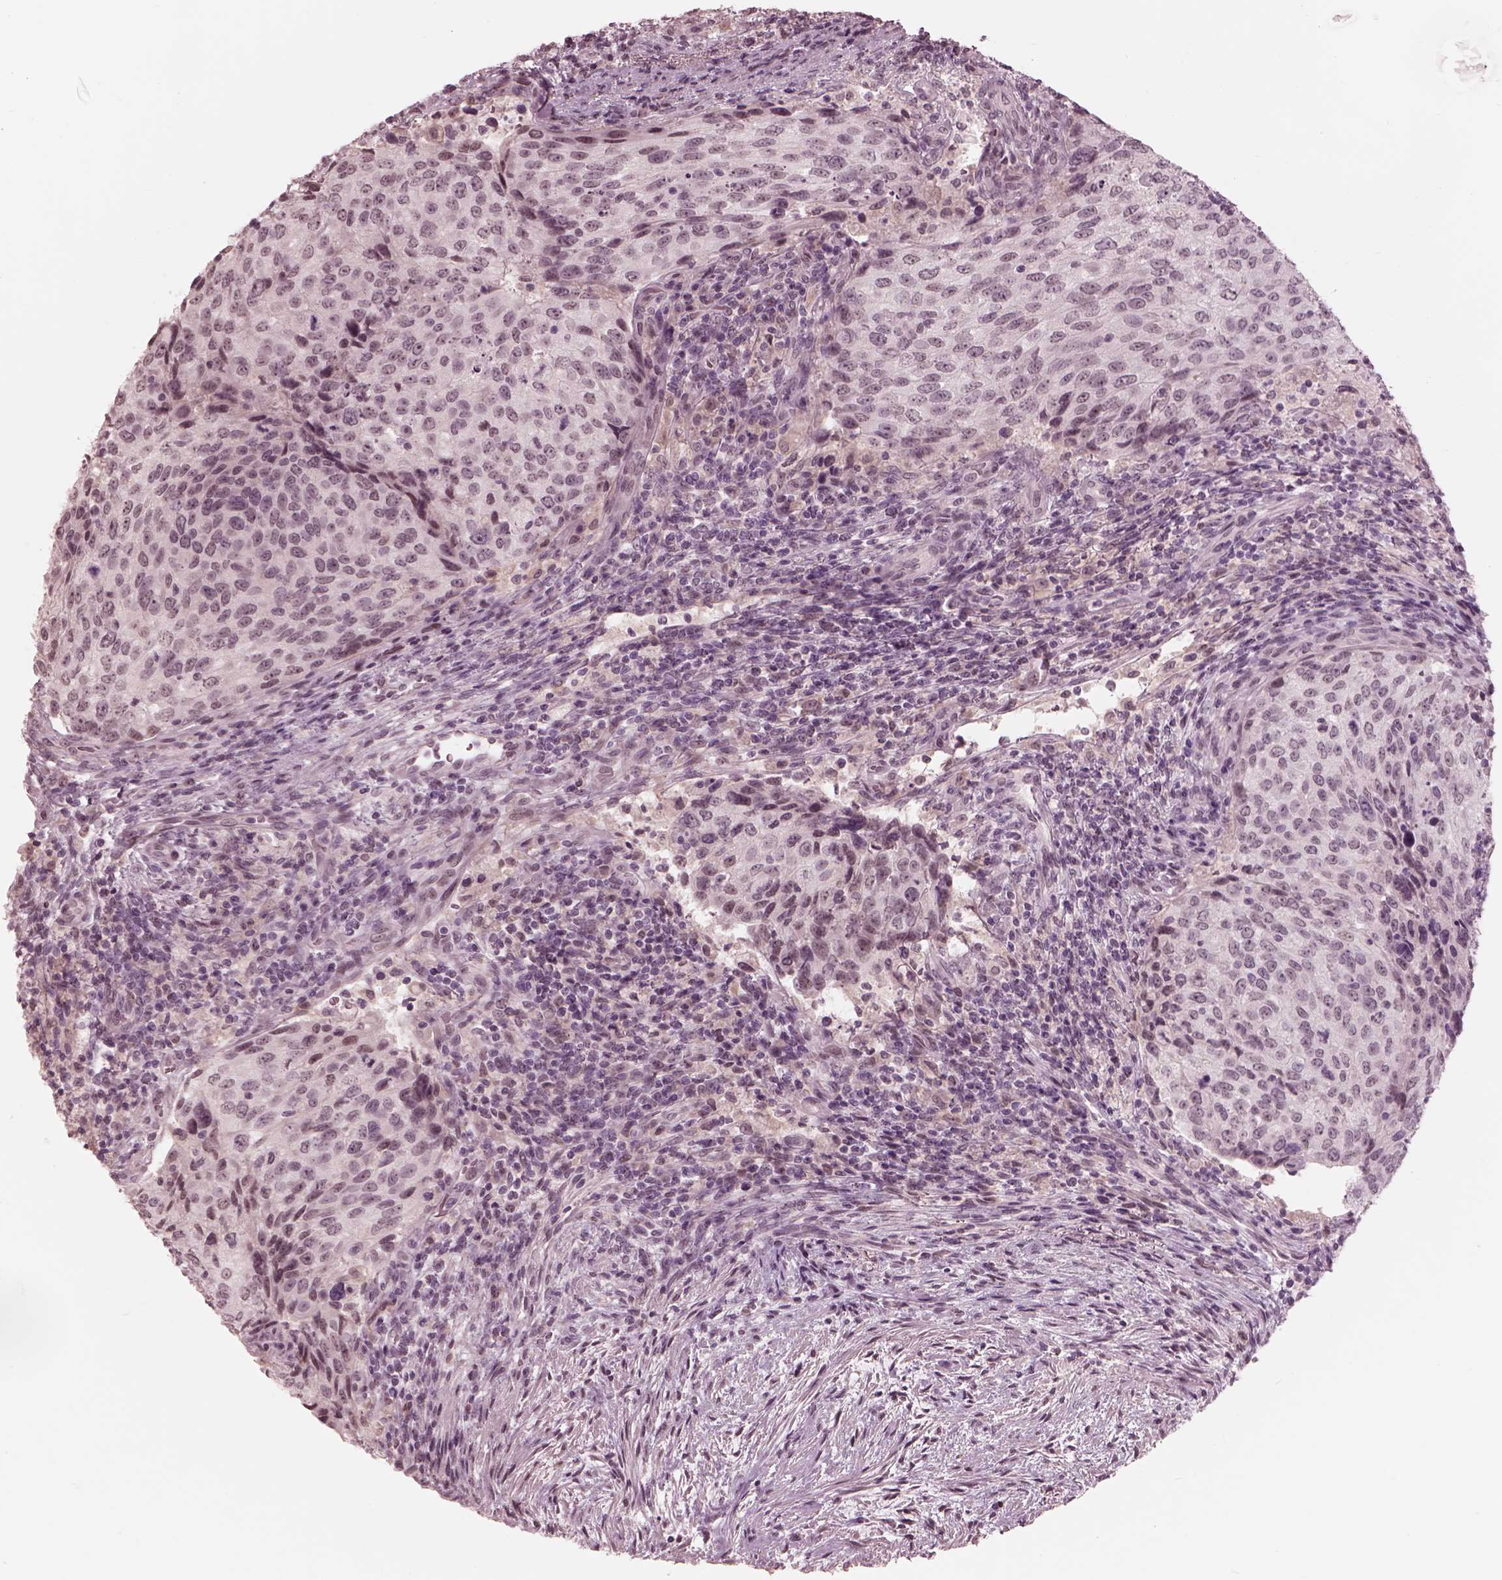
{"staining": {"intensity": "negative", "quantity": "none", "location": "none"}, "tissue": "urothelial cancer", "cell_type": "Tumor cells", "image_type": "cancer", "snomed": [{"axis": "morphology", "description": "Urothelial carcinoma, High grade"}, {"axis": "topography", "description": "Urinary bladder"}], "caption": "The immunohistochemistry (IHC) image has no significant staining in tumor cells of urothelial cancer tissue.", "gene": "GARIN4", "patient": {"sex": "female", "age": 78}}